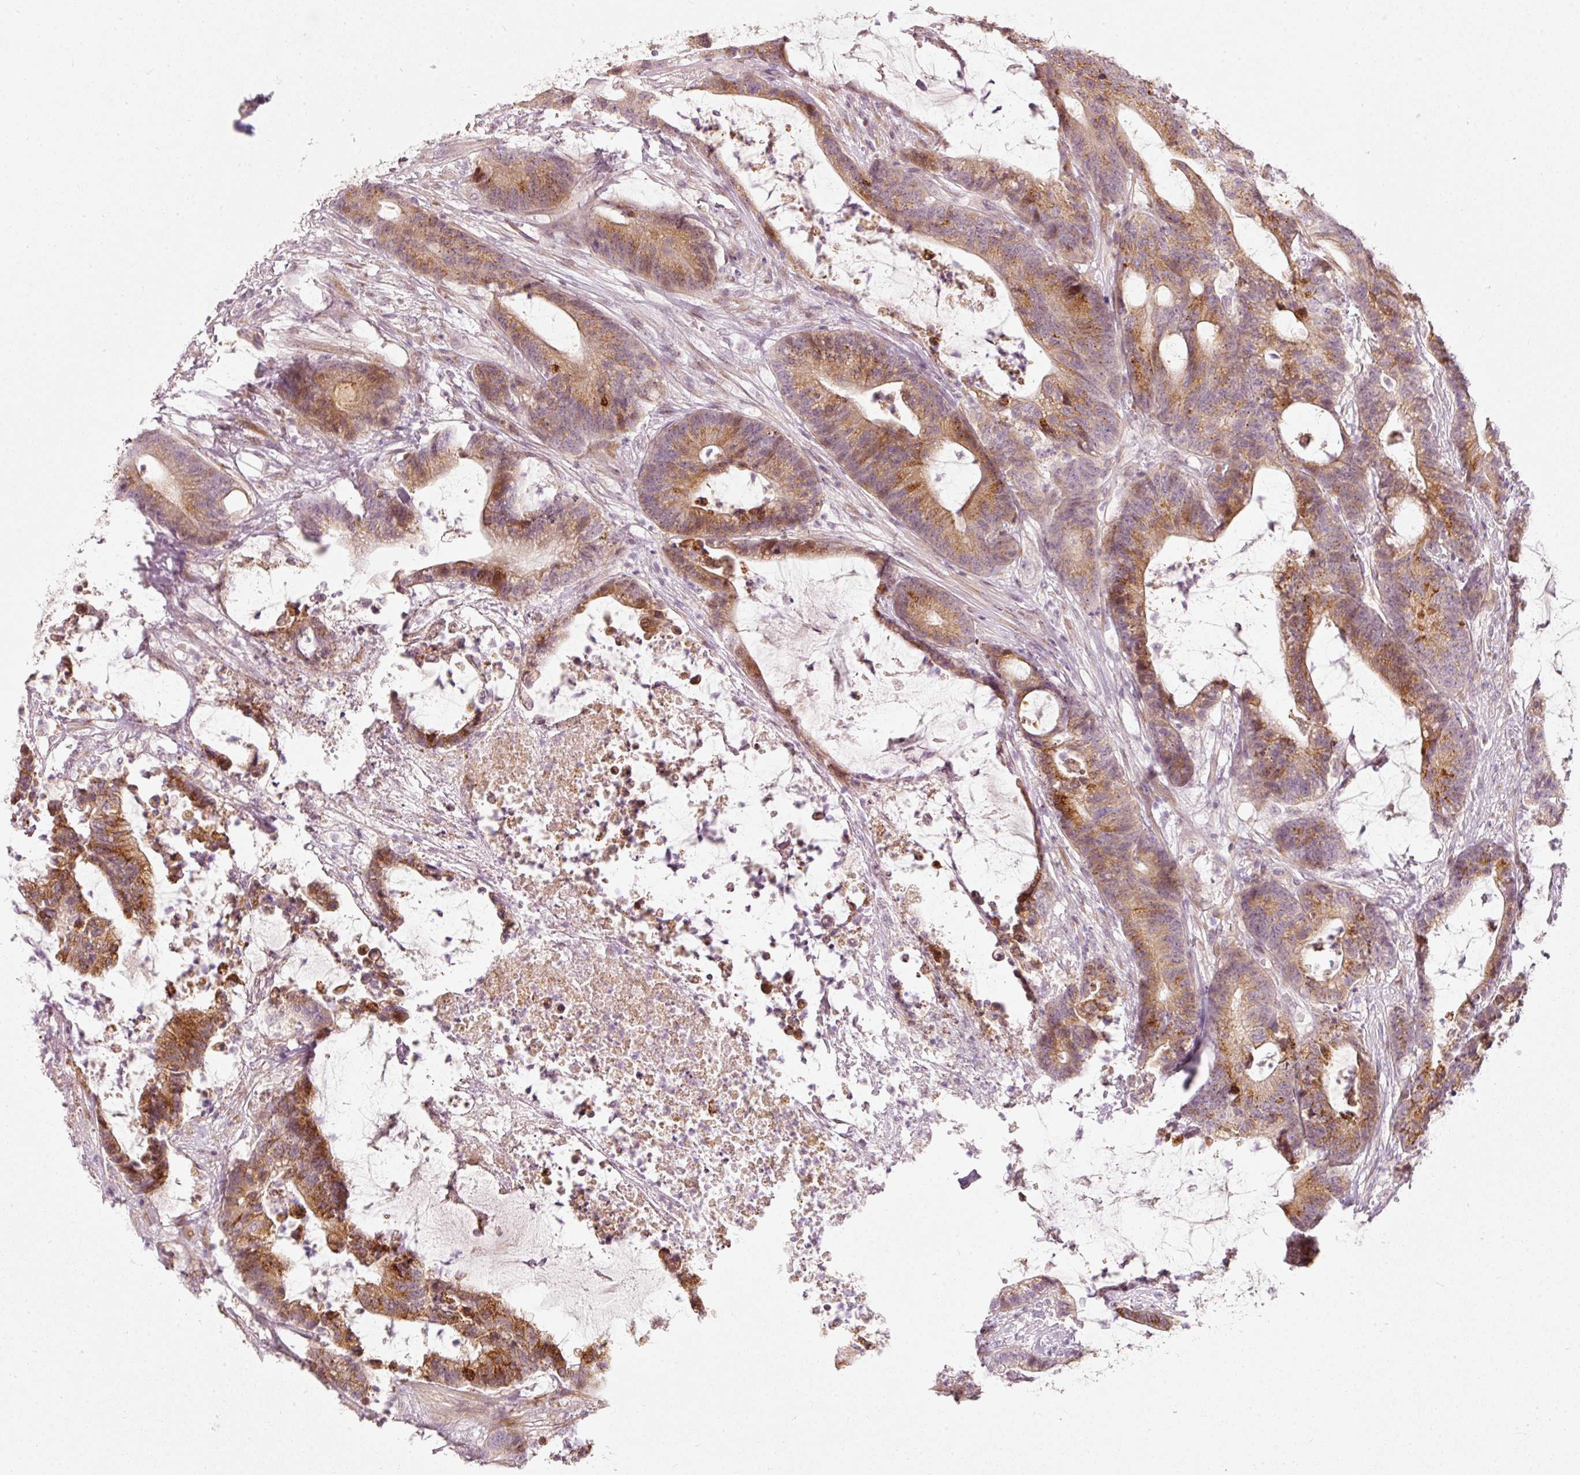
{"staining": {"intensity": "moderate", "quantity": ">75%", "location": "cytoplasmic/membranous"}, "tissue": "colorectal cancer", "cell_type": "Tumor cells", "image_type": "cancer", "snomed": [{"axis": "morphology", "description": "Adenocarcinoma, NOS"}, {"axis": "topography", "description": "Colon"}], "caption": "Tumor cells demonstrate moderate cytoplasmic/membranous staining in about >75% of cells in colorectal cancer.", "gene": "SLC20A1", "patient": {"sex": "female", "age": 84}}